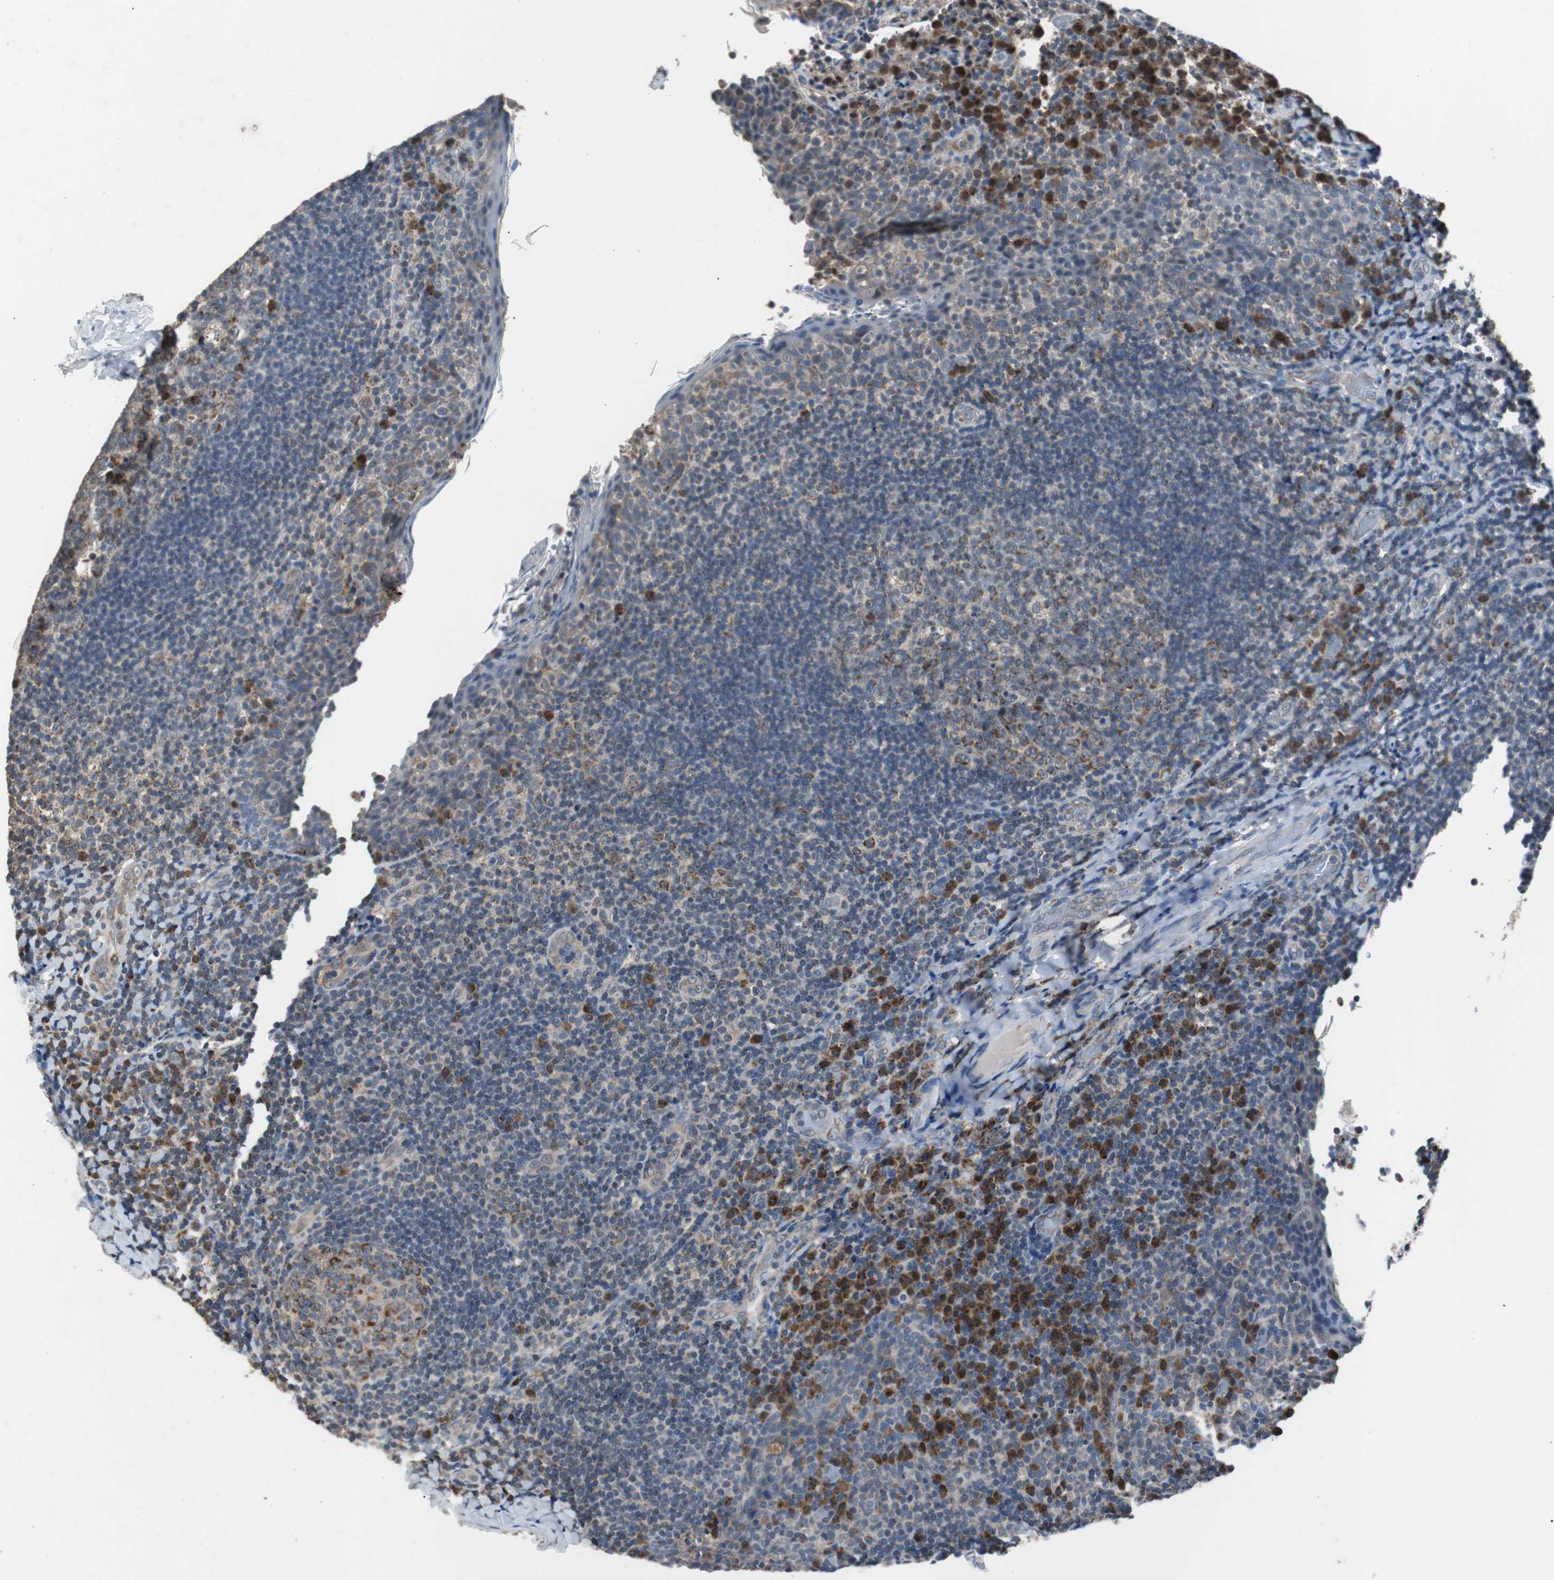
{"staining": {"intensity": "strong", "quantity": ">75%", "location": "cytoplasmic/membranous"}, "tissue": "tonsil", "cell_type": "Germinal center cells", "image_type": "normal", "snomed": [{"axis": "morphology", "description": "Normal tissue, NOS"}, {"axis": "topography", "description": "Tonsil"}], "caption": "Human tonsil stained with a brown dye shows strong cytoplasmic/membranous positive positivity in approximately >75% of germinal center cells.", "gene": "PITRM1", "patient": {"sex": "male", "age": 17}}